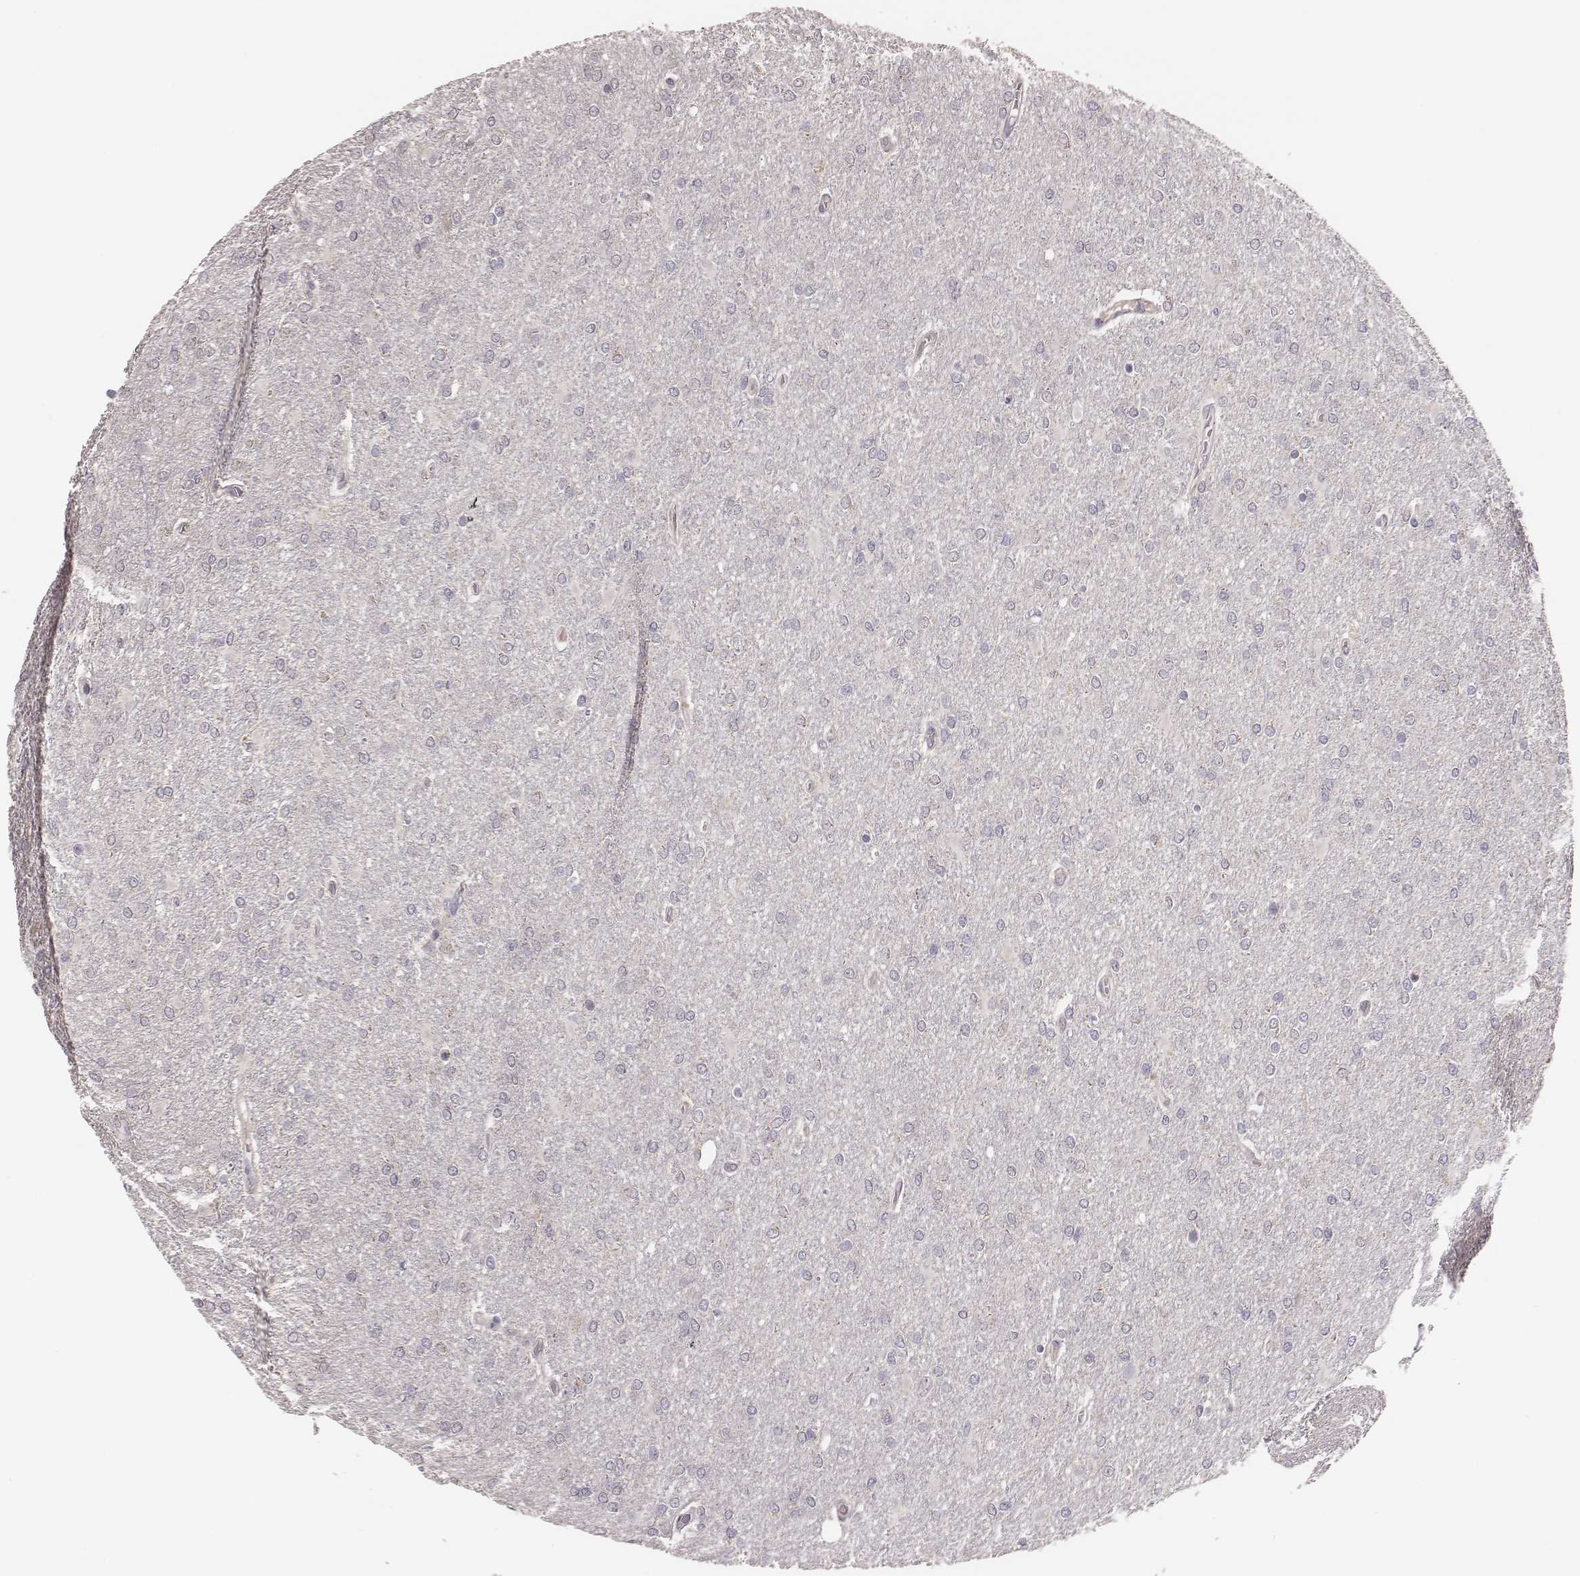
{"staining": {"intensity": "negative", "quantity": "none", "location": "none"}, "tissue": "glioma", "cell_type": "Tumor cells", "image_type": "cancer", "snomed": [{"axis": "morphology", "description": "Glioma, malignant, High grade"}, {"axis": "topography", "description": "Cerebral cortex"}], "caption": "Image shows no significant protein positivity in tumor cells of malignant glioma (high-grade). (DAB (3,3'-diaminobenzidine) immunohistochemistry visualized using brightfield microscopy, high magnification).", "gene": "HAVCR1", "patient": {"sex": "male", "age": 70}}